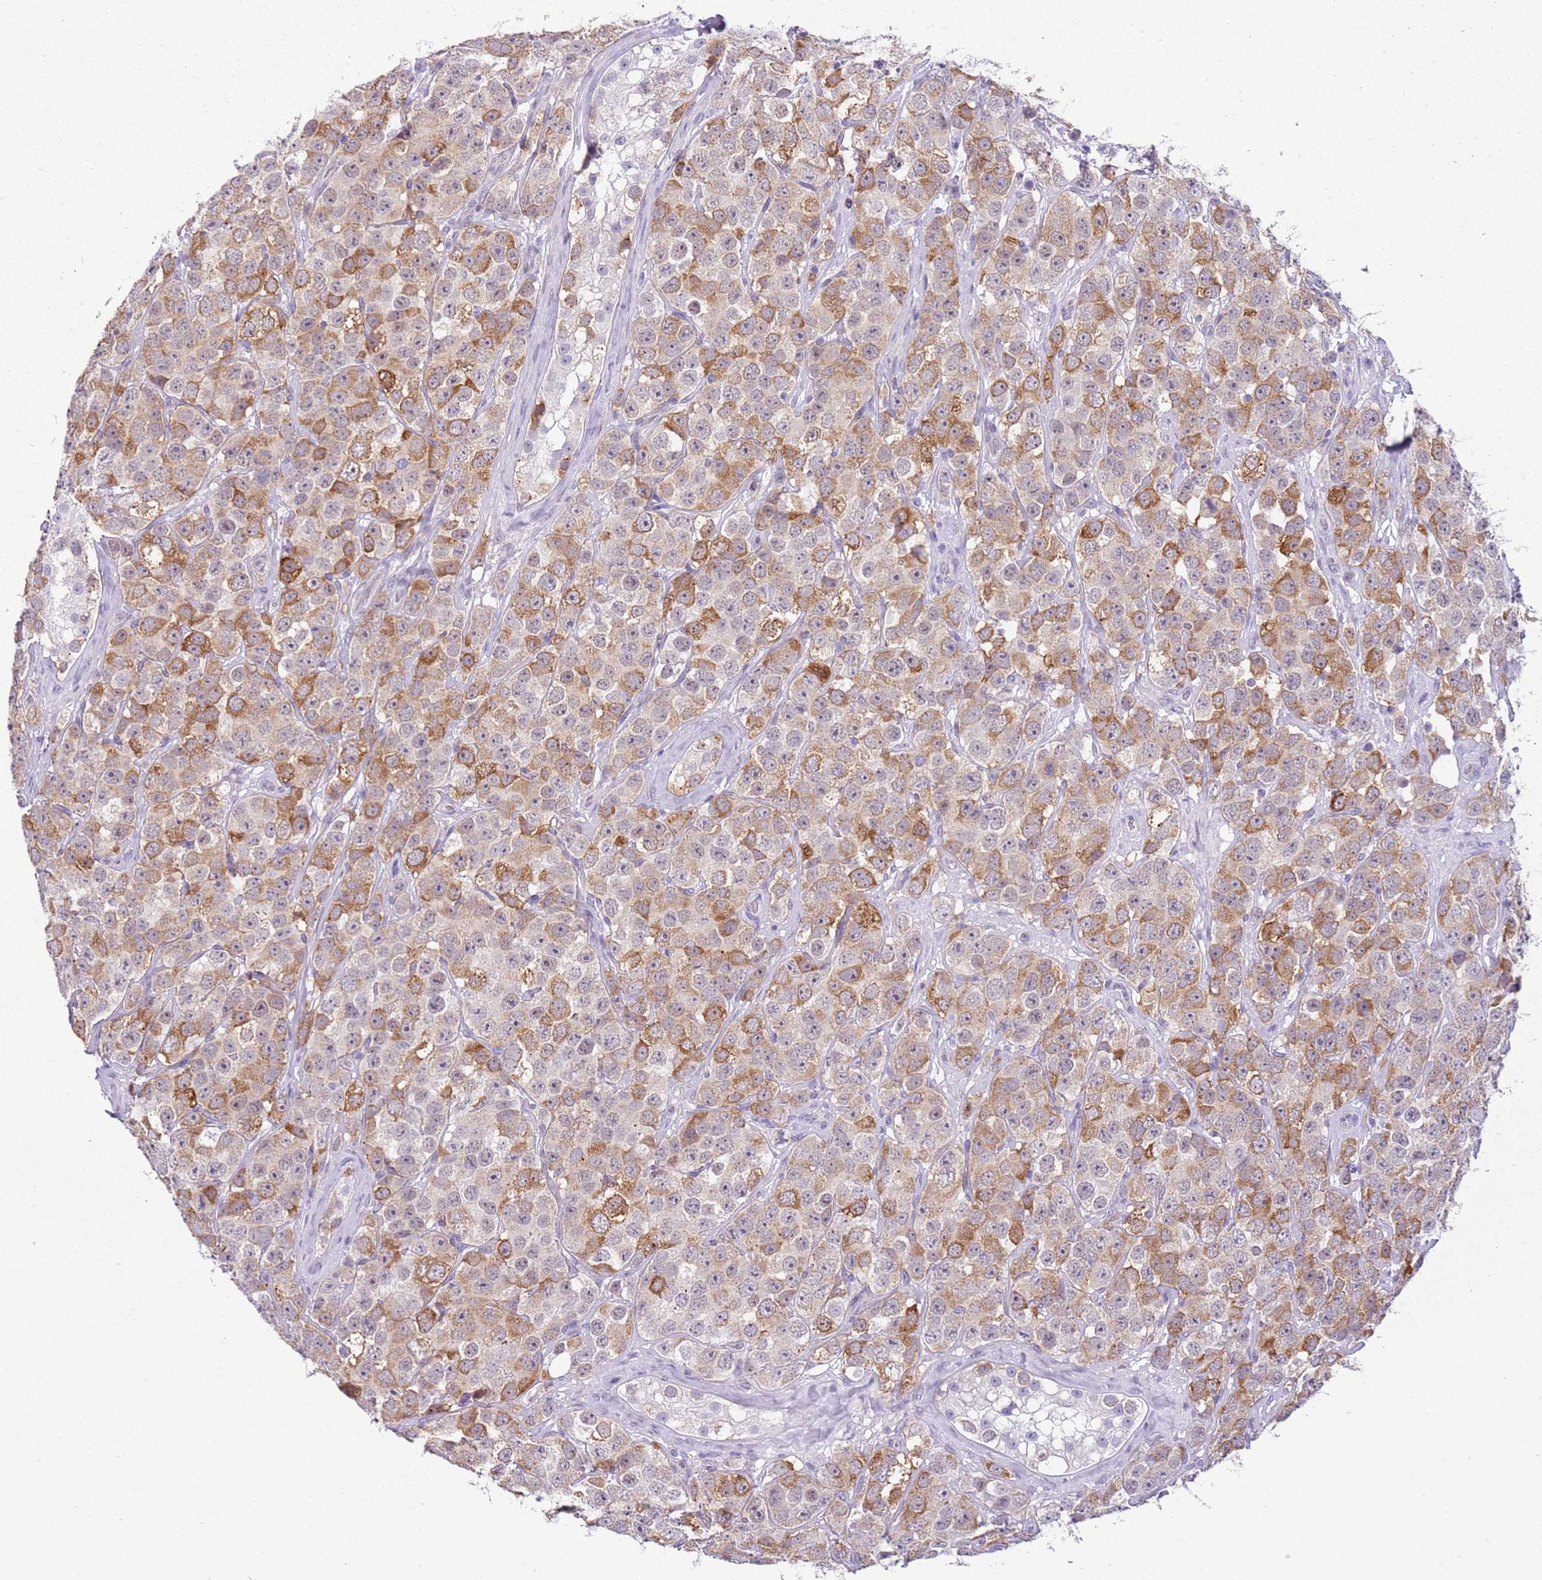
{"staining": {"intensity": "moderate", "quantity": ">75%", "location": "cytoplasmic/membranous"}, "tissue": "testis cancer", "cell_type": "Tumor cells", "image_type": "cancer", "snomed": [{"axis": "morphology", "description": "Seminoma, NOS"}, {"axis": "topography", "description": "Testis"}], "caption": "Testis seminoma stained with DAB IHC displays medium levels of moderate cytoplasmic/membranous staining in about >75% of tumor cells.", "gene": "FAM120C", "patient": {"sex": "male", "age": 28}}